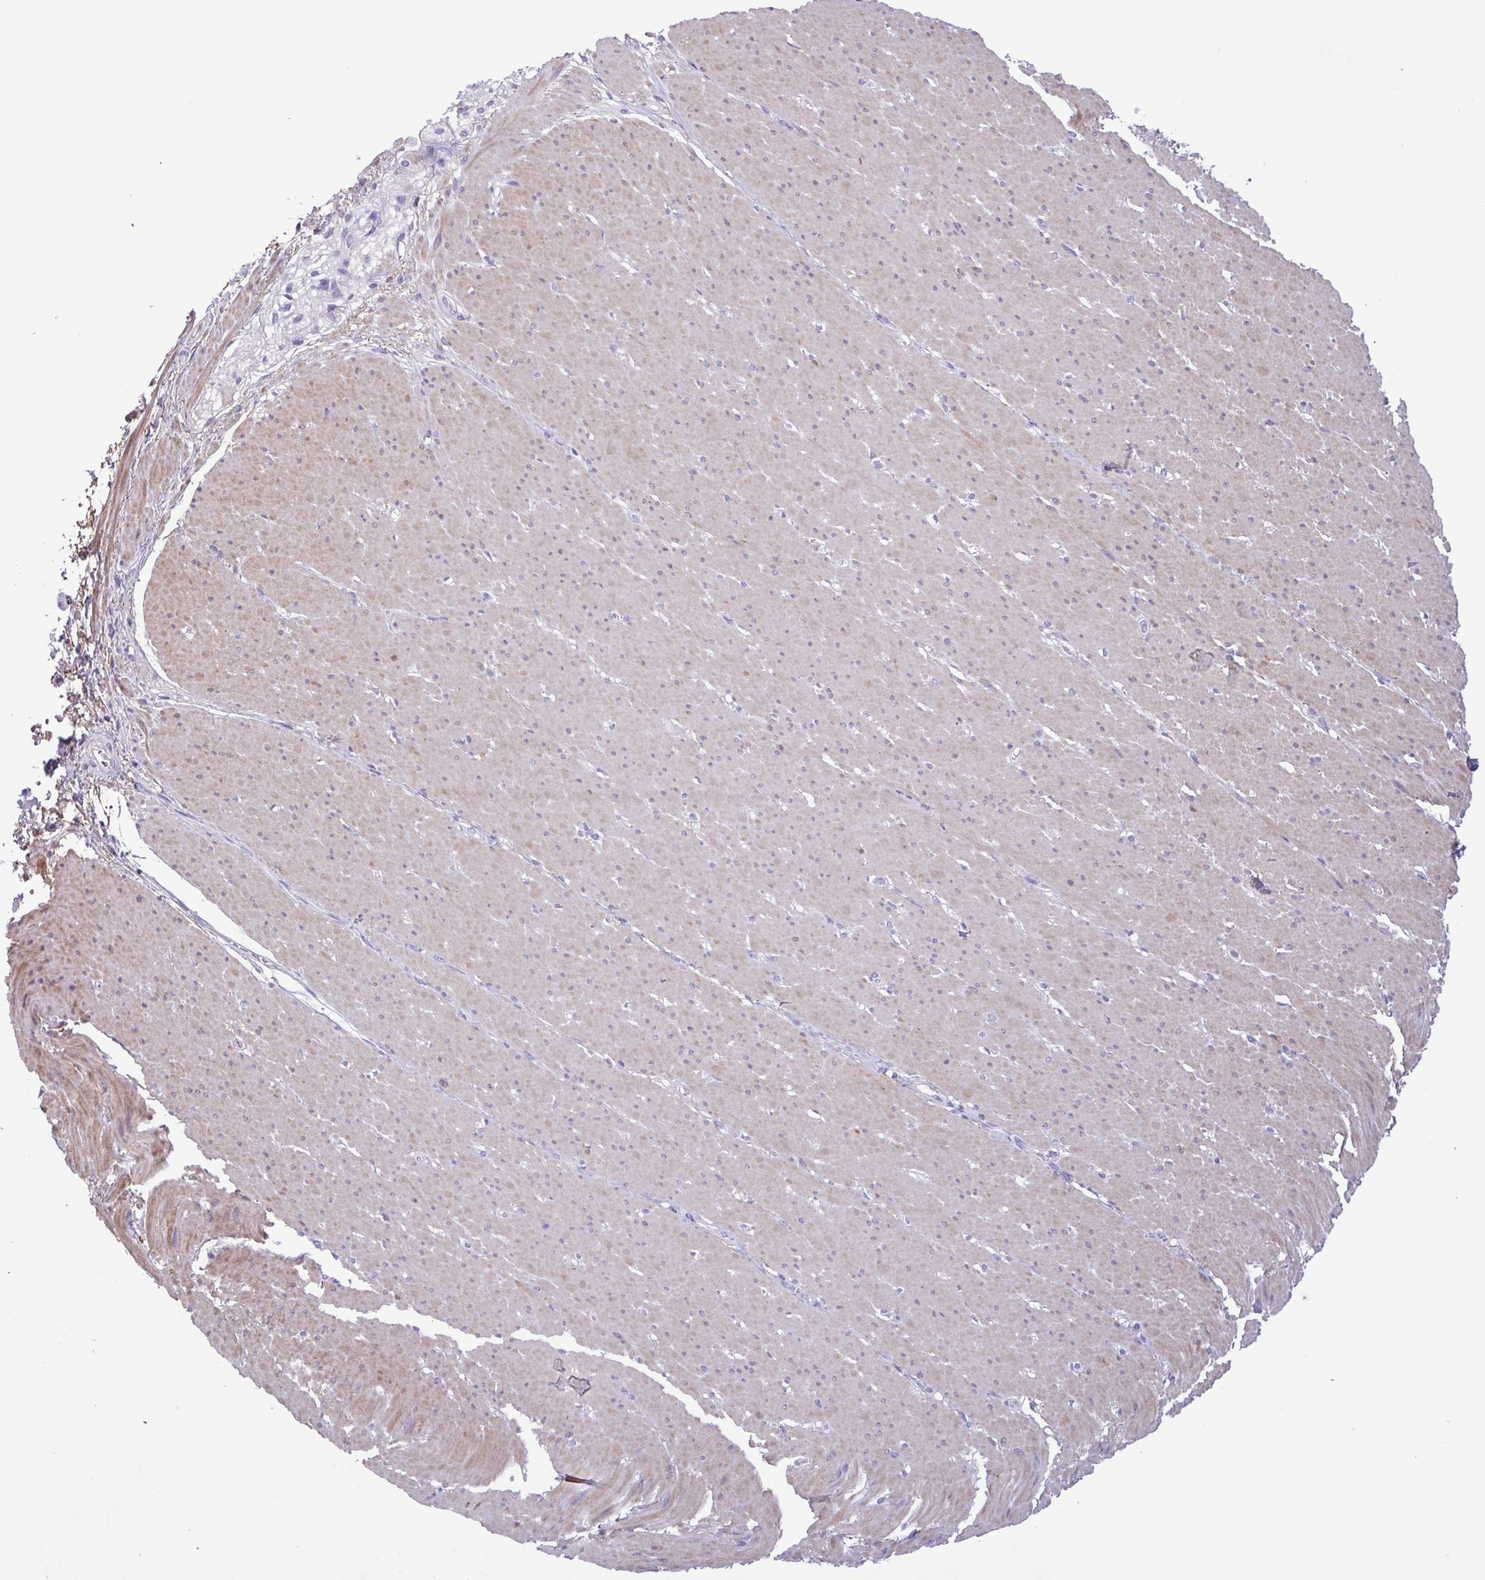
{"staining": {"intensity": "weak", "quantity": "25%-75%", "location": "cytoplasmic/membranous"}, "tissue": "smooth muscle", "cell_type": "Smooth muscle cells", "image_type": "normal", "snomed": [{"axis": "morphology", "description": "Normal tissue, NOS"}, {"axis": "topography", "description": "Smooth muscle"}, {"axis": "topography", "description": "Rectum"}], "caption": "Immunohistochemistry (IHC) photomicrograph of unremarkable smooth muscle stained for a protein (brown), which demonstrates low levels of weak cytoplasmic/membranous positivity in approximately 25%-75% of smooth muscle cells.", "gene": "F13B", "patient": {"sex": "male", "age": 53}}